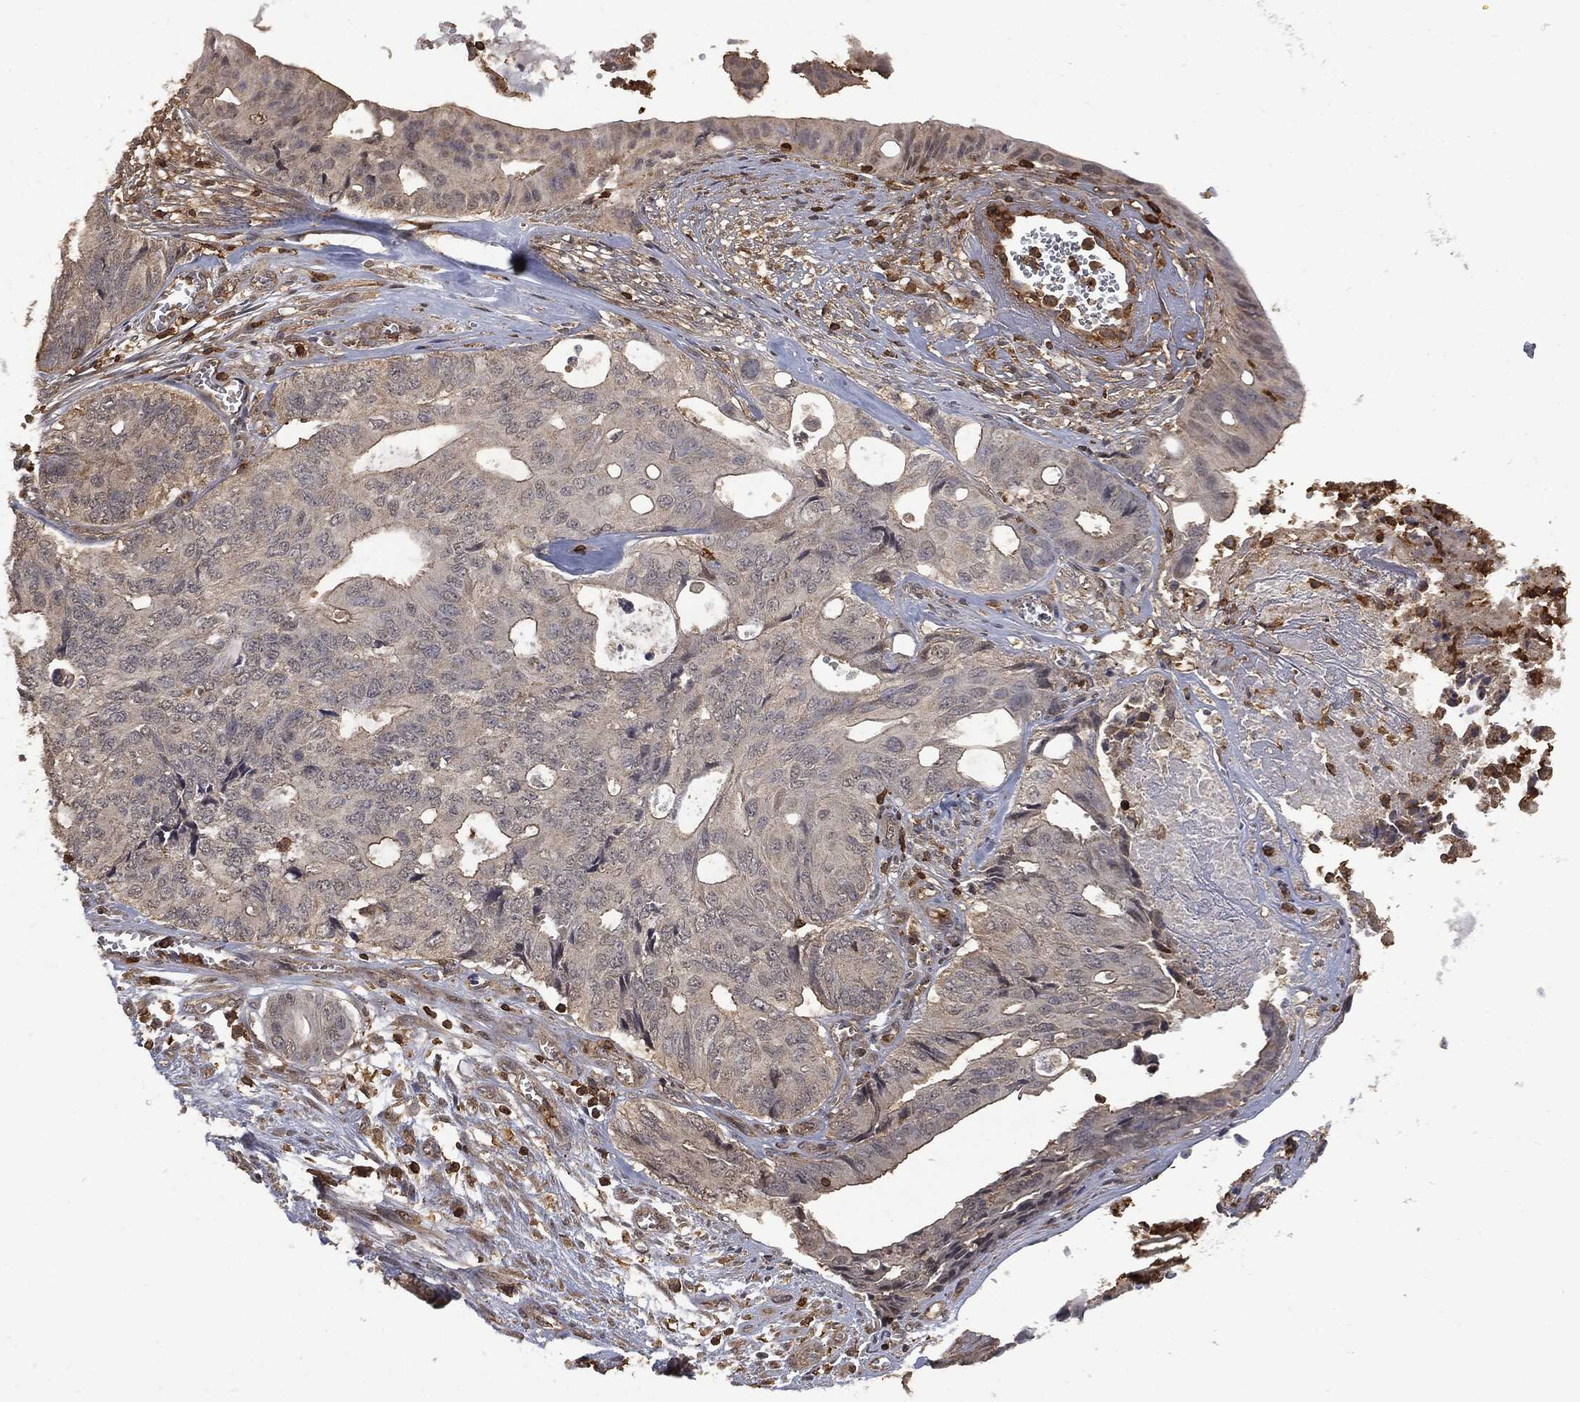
{"staining": {"intensity": "negative", "quantity": "none", "location": "none"}, "tissue": "colorectal cancer", "cell_type": "Tumor cells", "image_type": "cancer", "snomed": [{"axis": "morphology", "description": "Normal tissue, NOS"}, {"axis": "morphology", "description": "Adenocarcinoma, NOS"}, {"axis": "topography", "description": "Colon"}], "caption": "This is an immunohistochemistry (IHC) photomicrograph of human colorectal cancer. There is no expression in tumor cells.", "gene": "PSMB10", "patient": {"sex": "male", "age": 65}}